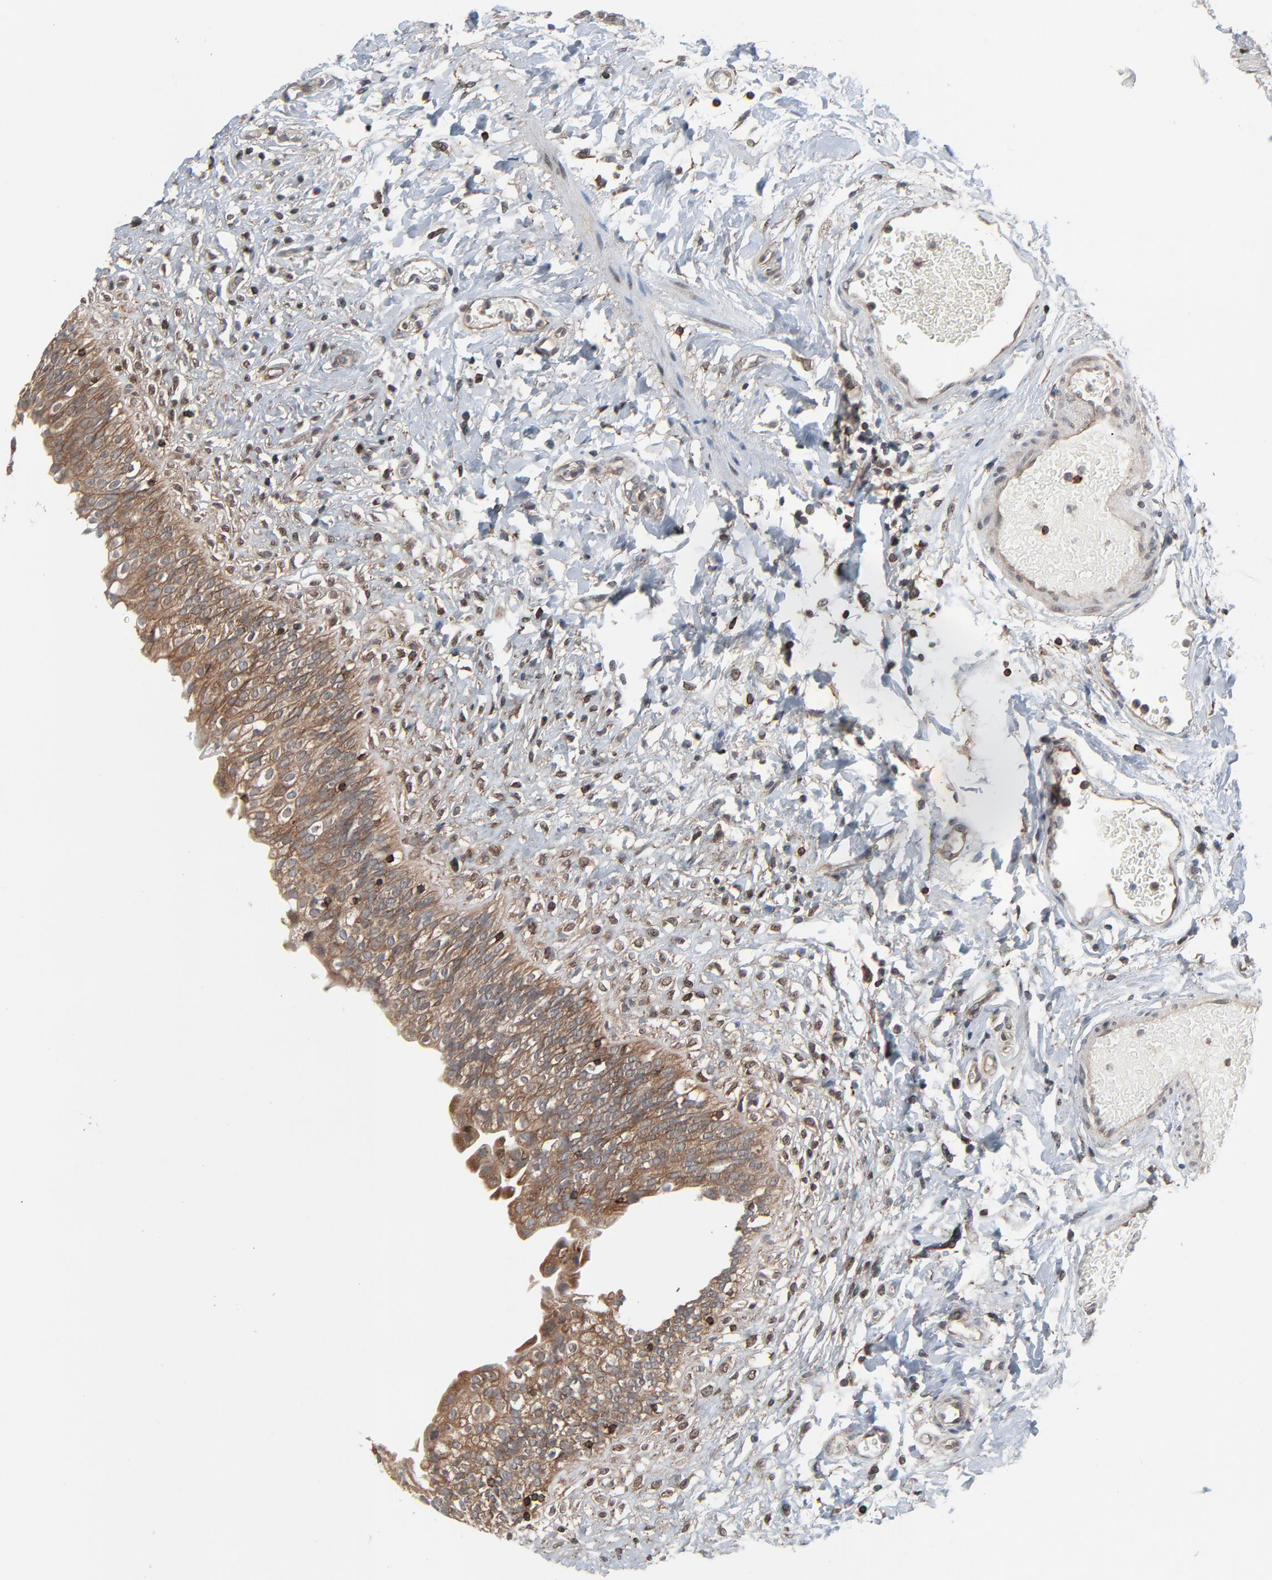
{"staining": {"intensity": "moderate", "quantity": ">75%", "location": "cytoplasmic/membranous"}, "tissue": "urinary bladder", "cell_type": "Urothelial cells", "image_type": "normal", "snomed": [{"axis": "morphology", "description": "Normal tissue, NOS"}, {"axis": "topography", "description": "Urinary bladder"}], "caption": "The histopathology image exhibits staining of normal urinary bladder, revealing moderate cytoplasmic/membranous protein staining (brown color) within urothelial cells.", "gene": "OPTN", "patient": {"sex": "female", "age": 80}}